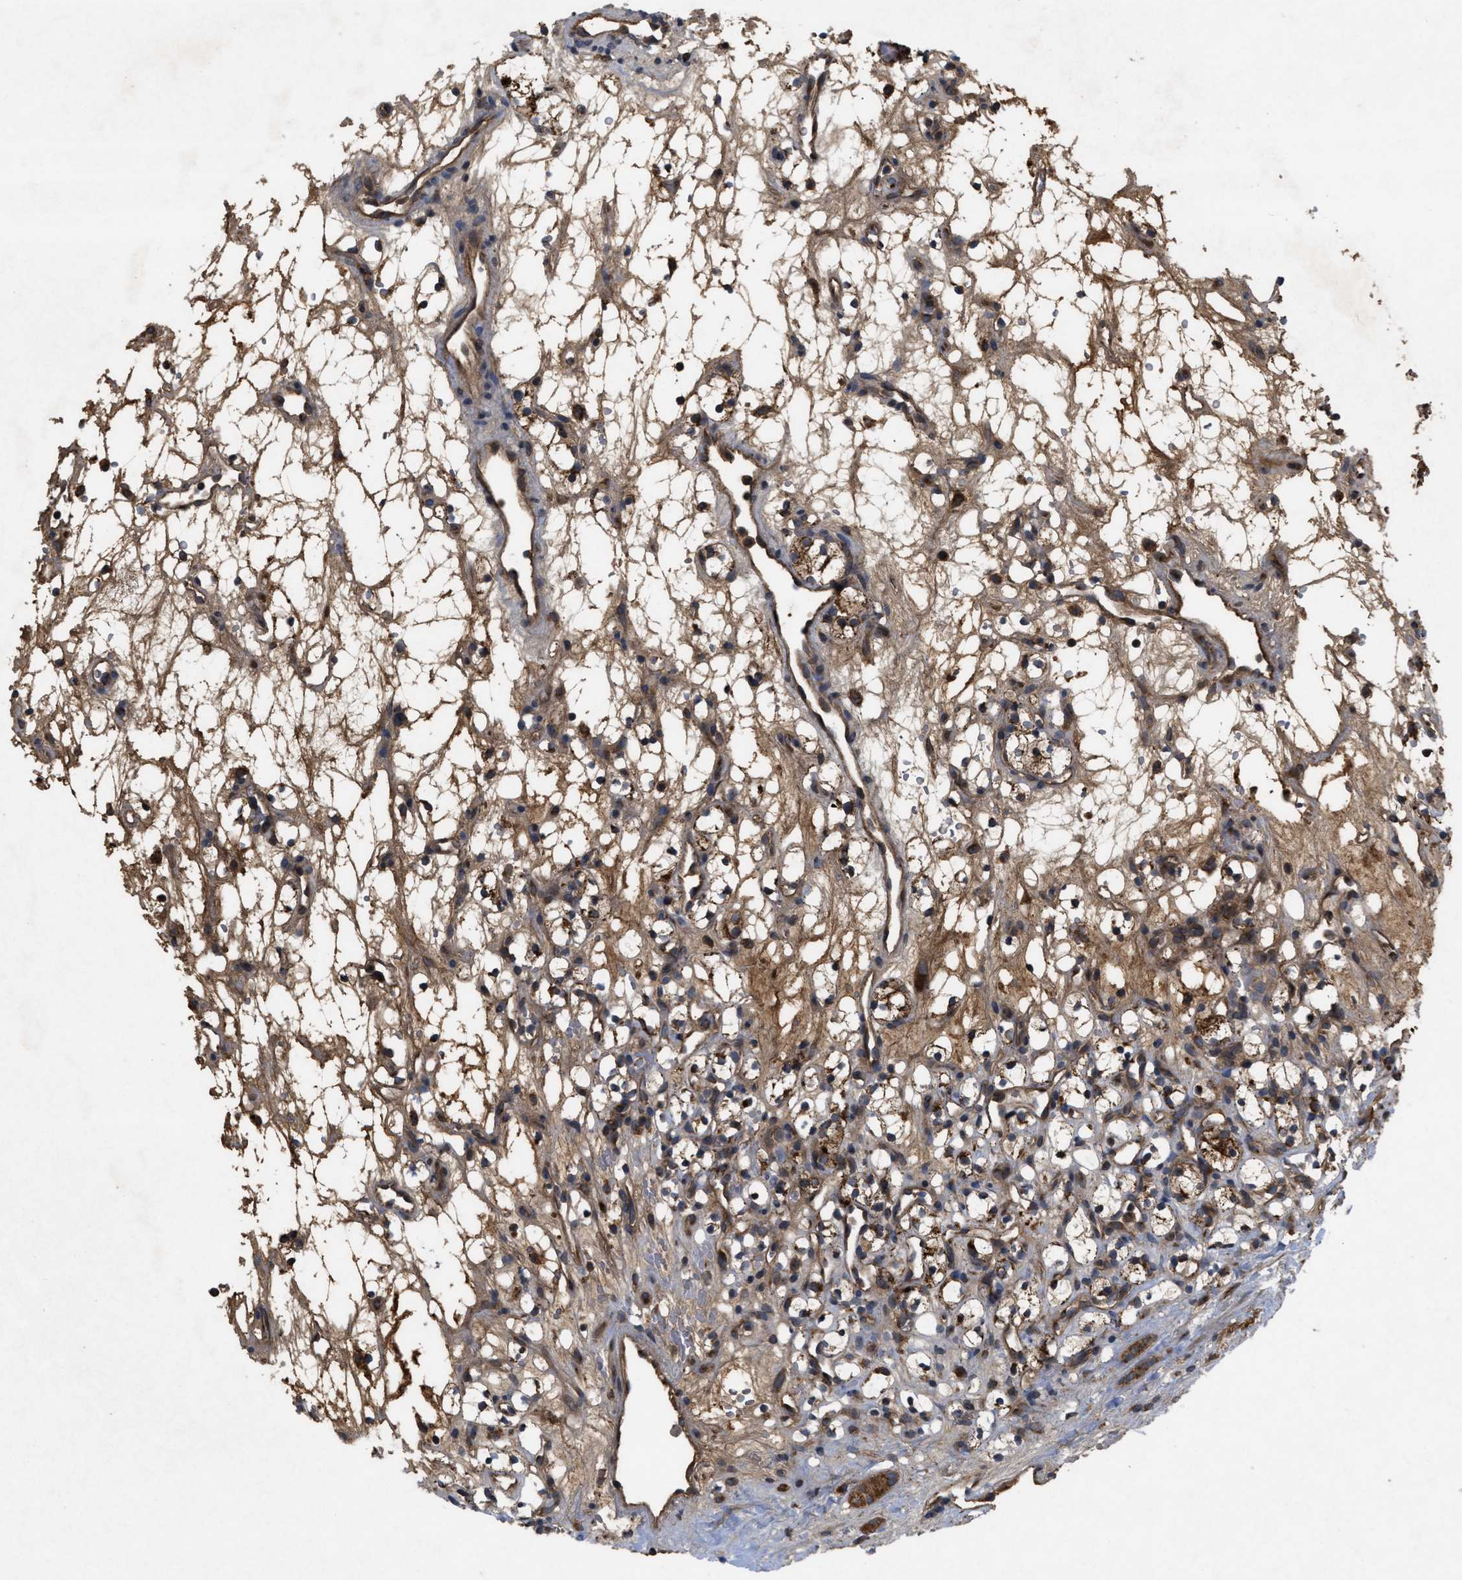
{"staining": {"intensity": "weak", "quantity": ">75%", "location": "cytoplasmic/membranous"}, "tissue": "renal cancer", "cell_type": "Tumor cells", "image_type": "cancer", "snomed": [{"axis": "morphology", "description": "Adenocarcinoma, NOS"}, {"axis": "topography", "description": "Kidney"}], "caption": "Protein staining by immunohistochemistry (IHC) demonstrates weak cytoplasmic/membranous expression in approximately >75% of tumor cells in renal cancer.", "gene": "RAB2A", "patient": {"sex": "female", "age": 60}}